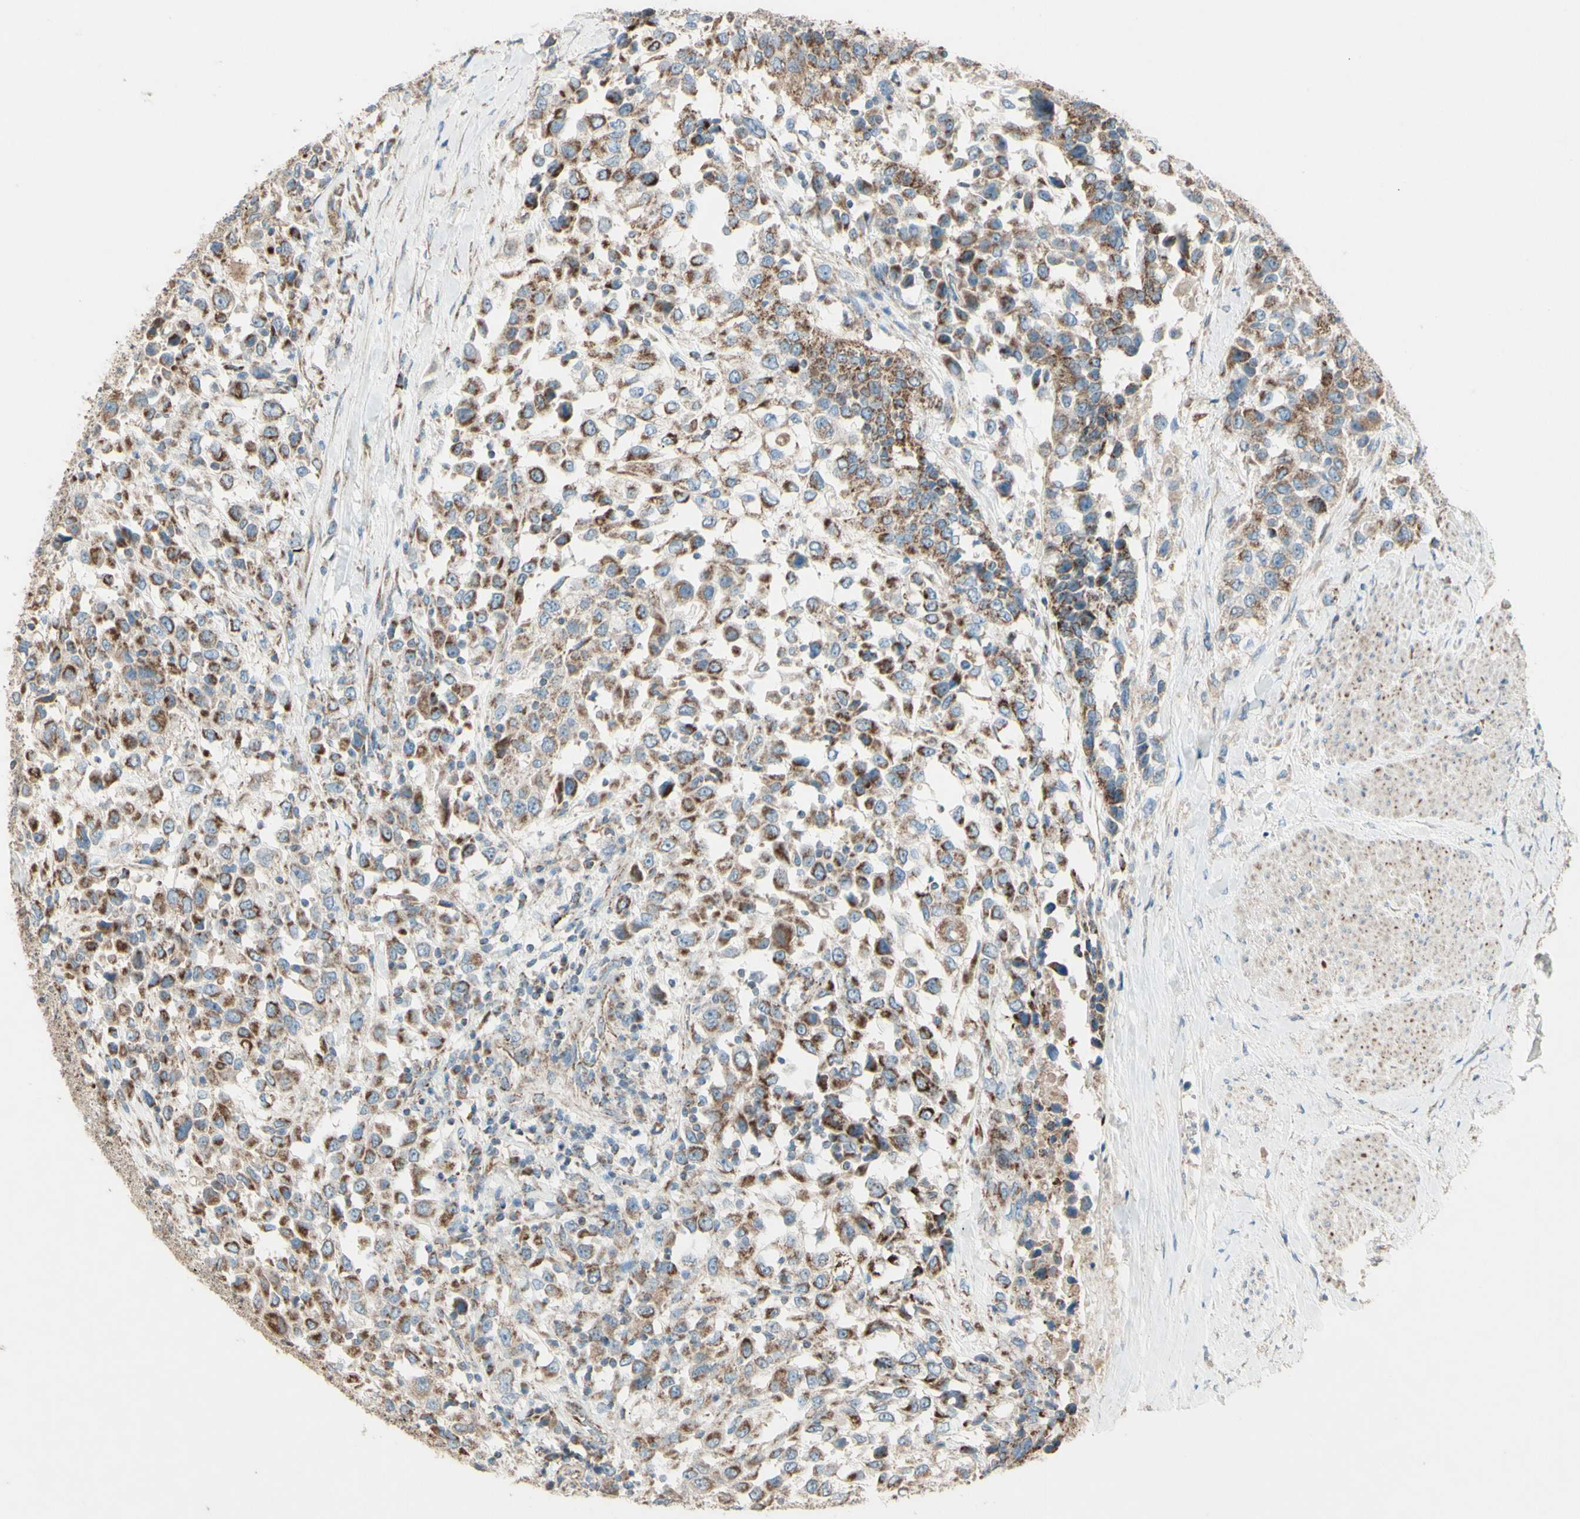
{"staining": {"intensity": "moderate", "quantity": ">75%", "location": "cytoplasmic/membranous"}, "tissue": "urothelial cancer", "cell_type": "Tumor cells", "image_type": "cancer", "snomed": [{"axis": "morphology", "description": "Urothelial carcinoma, High grade"}, {"axis": "topography", "description": "Urinary bladder"}], "caption": "Immunohistochemical staining of high-grade urothelial carcinoma exhibits moderate cytoplasmic/membranous protein staining in approximately >75% of tumor cells.", "gene": "RHOT1", "patient": {"sex": "female", "age": 80}}